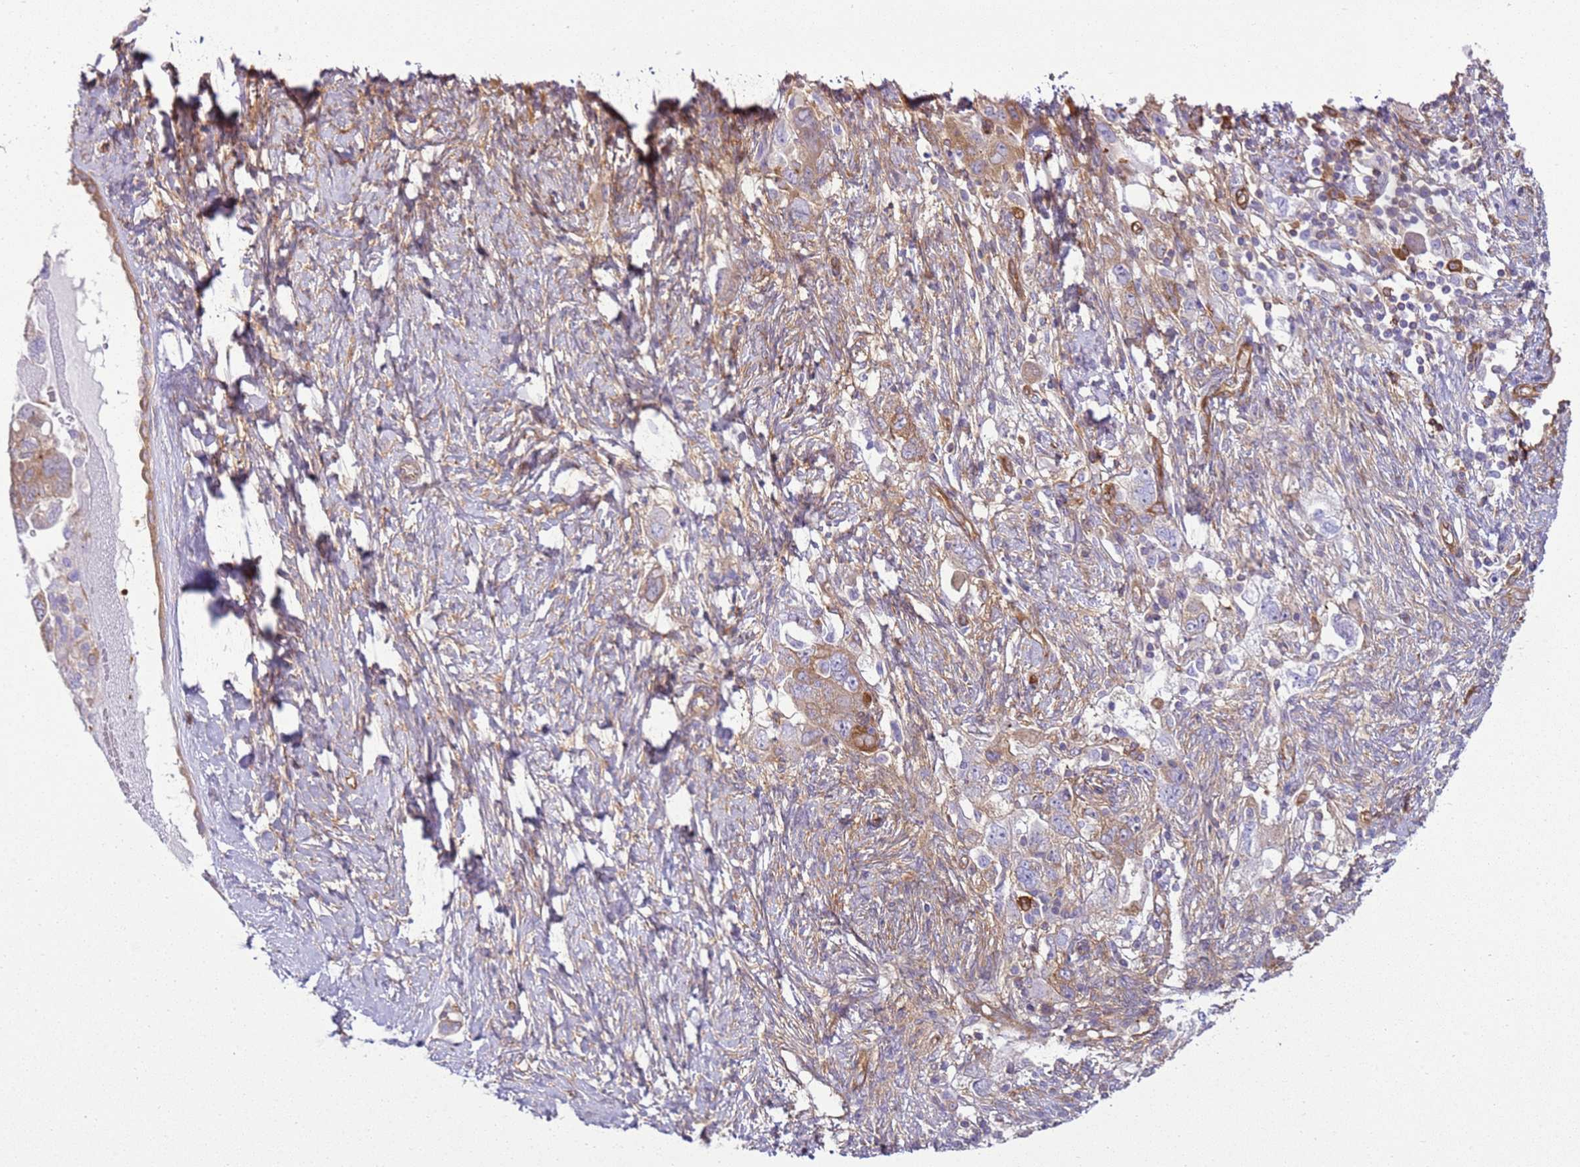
{"staining": {"intensity": "moderate", "quantity": "<25%", "location": "cytoplasmic/membranous"}, "tissue": "ovarian cancer", "cell_type": "Tumor cells", "image_type": "cancer", "snomed": [{"axis": "morphology", "description": "Carcinoma, NOS"}, {"axis": "morphology", "description": "Cystadenocarcinoma, serous, NOS"}, {"axis": "topography", "description": "Ovary"}], "caption": "A histopathology image of ovarian serous cystadenocarcinoma stained for a protein reveals moderate cytoplasmic/membranous brown staining in tumor cells.", "gene": "SNX21", "patient": {"sex": "female", "age": 69}}